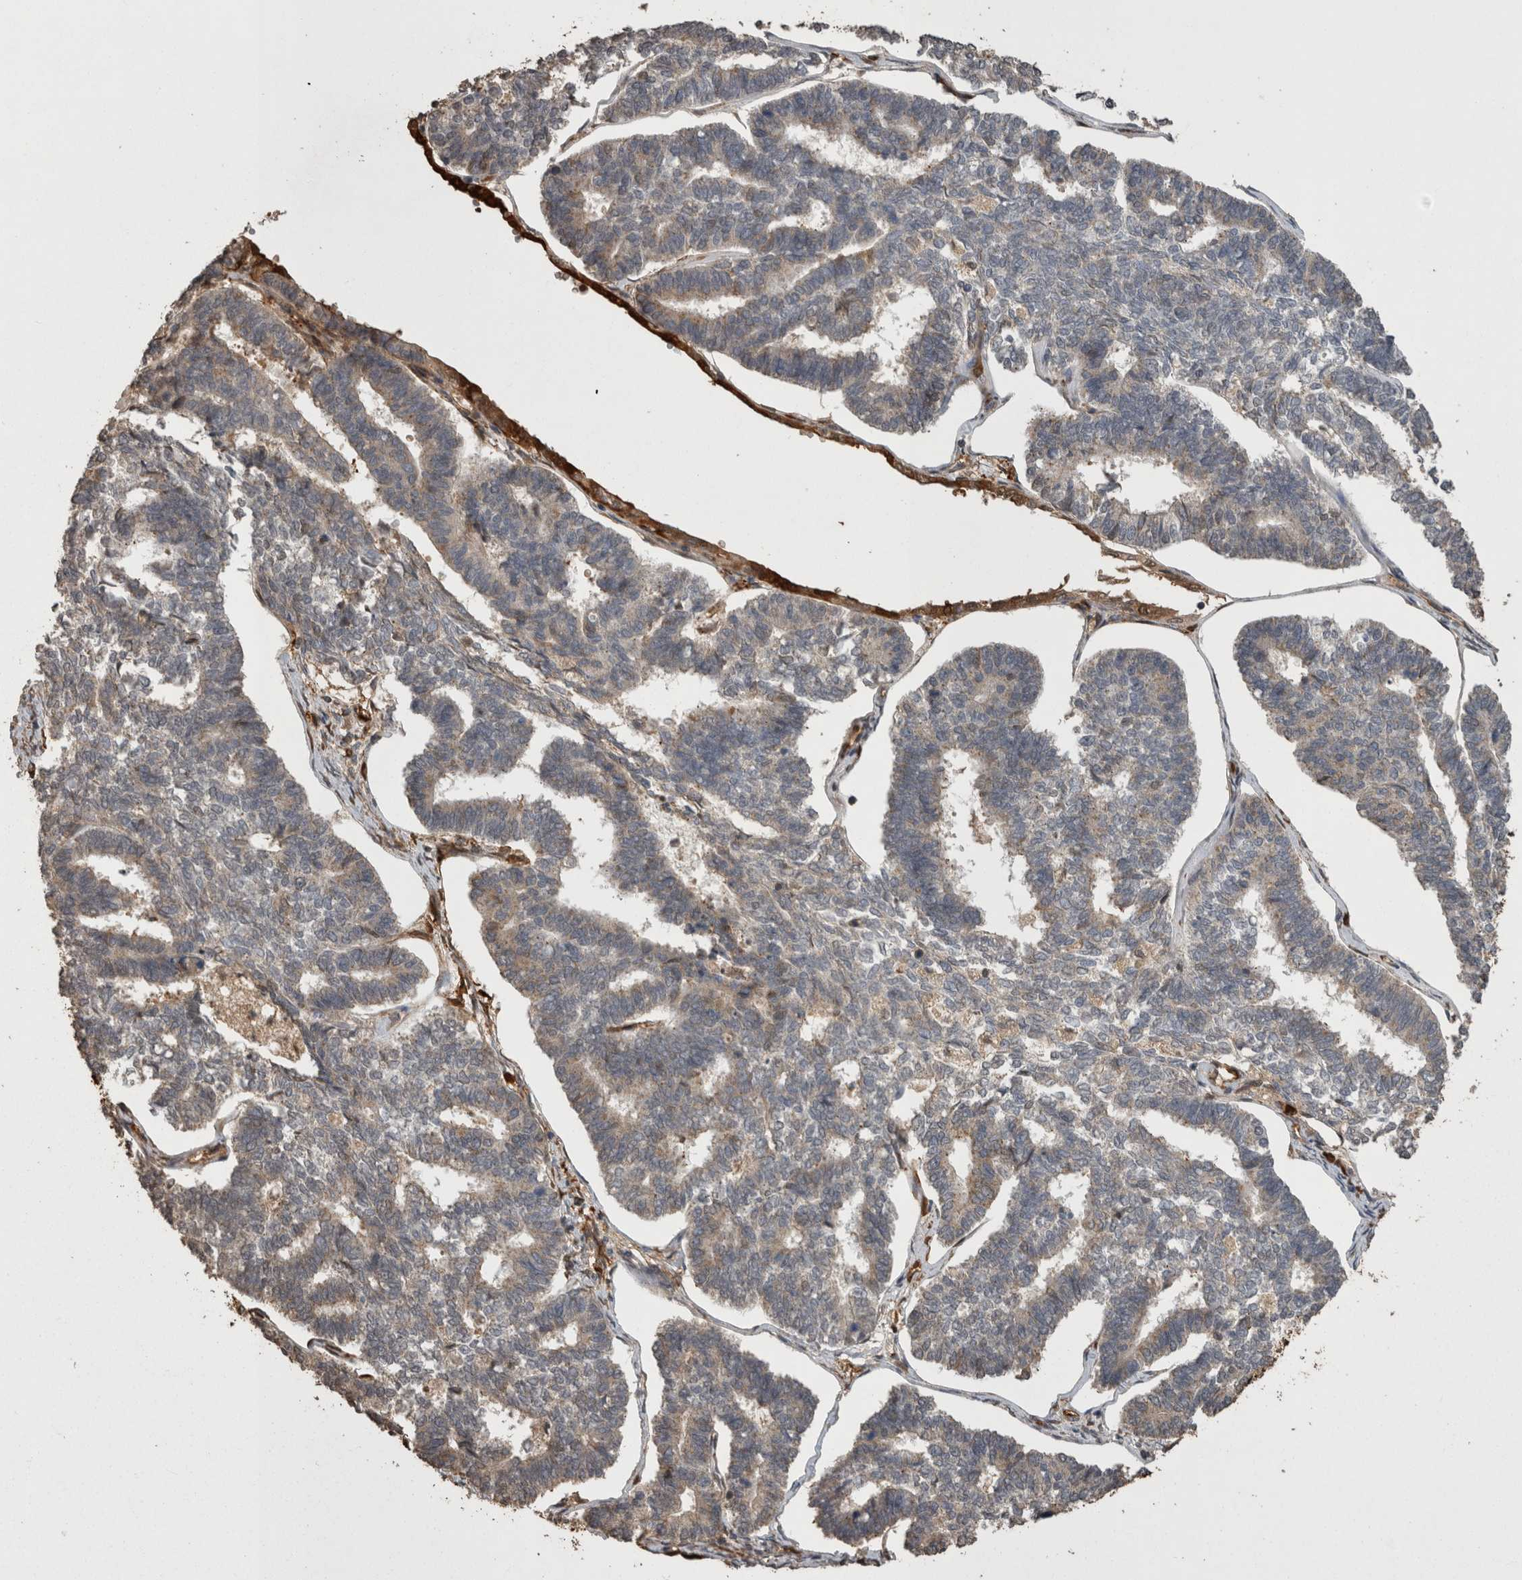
{"staining": {"intensity": "weak", "quantity": "<25%", "location": "cytoplasmic/membranous"}, "tissue": "endometrial cancer", "cell_type": "Tumor cells", "image_type": "cancer", "snomed": [{"axis": "morphology", "description": "Adenocarcinoma, NOS"}, {"axis": "topography", "description": "Endometrium"}], "caption": "The photomicrograph shows no significant positivity in tumor cells of adenocarcinoma (endometrial).", "gene": "LXN", "patient": {"sex": "female", "age": 70}}